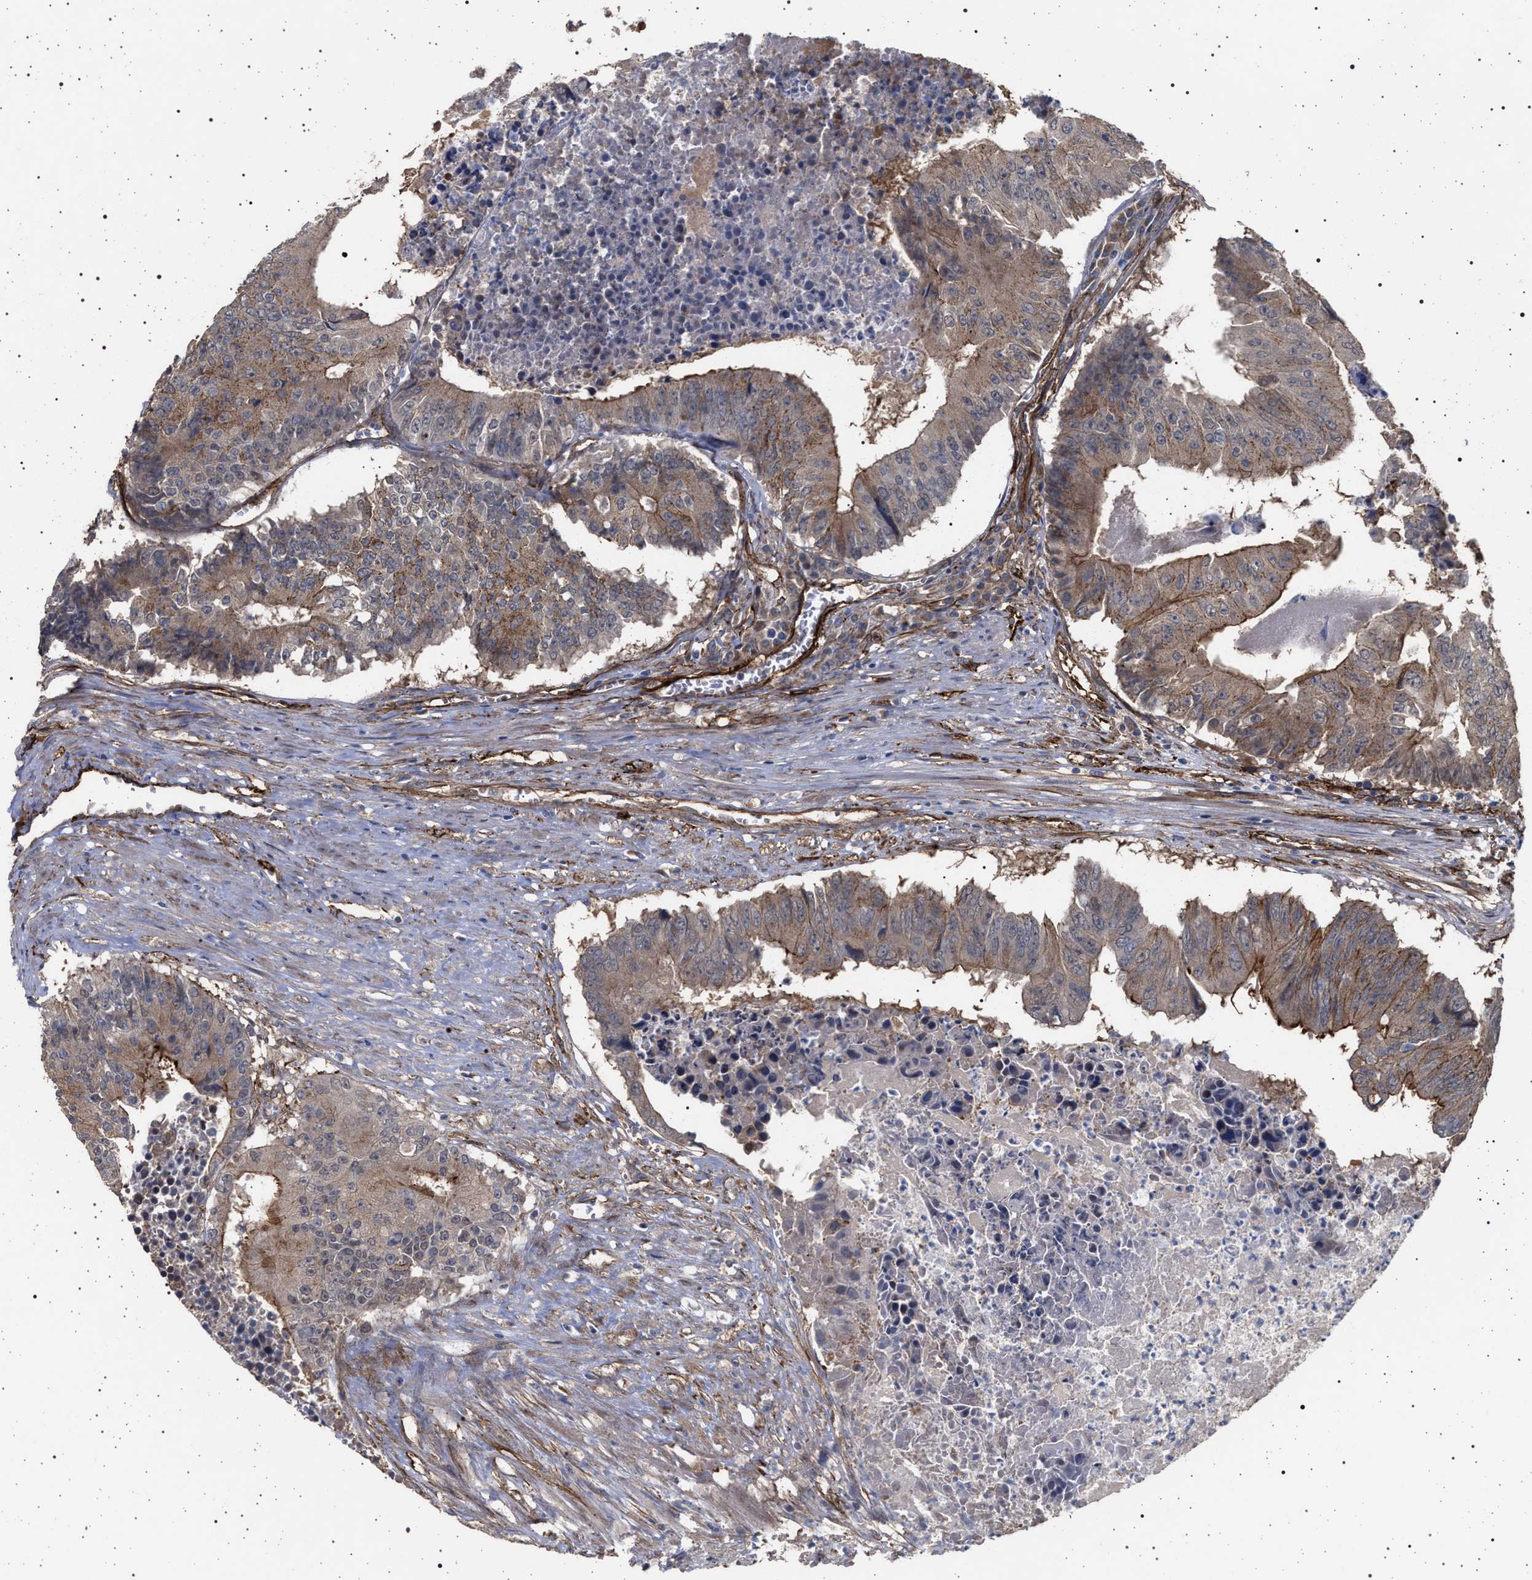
{"staining": {"intensity": "moderate", "quantity": ">75%", "location": "cytoplasmic/membranous"}, "tissue": "colorectal cancer", "cell_type": "Tumor cells", "image_type": "cancer", "snomed": [{"axis": "morphology", "description": "Adenocarcinoma, NOS"}, {"axis": "topography", "description": "Colon"}], "caption": "High-power microscopy captured an immunohistochemistry histopathology image of colorectal cancer (adenocarcinoma), revealing moderate cytoplasmic/membranous staining in about >75% of tumor cells.", "gene": "IFT20", "patient": {"sex": "male", "age": 87}}